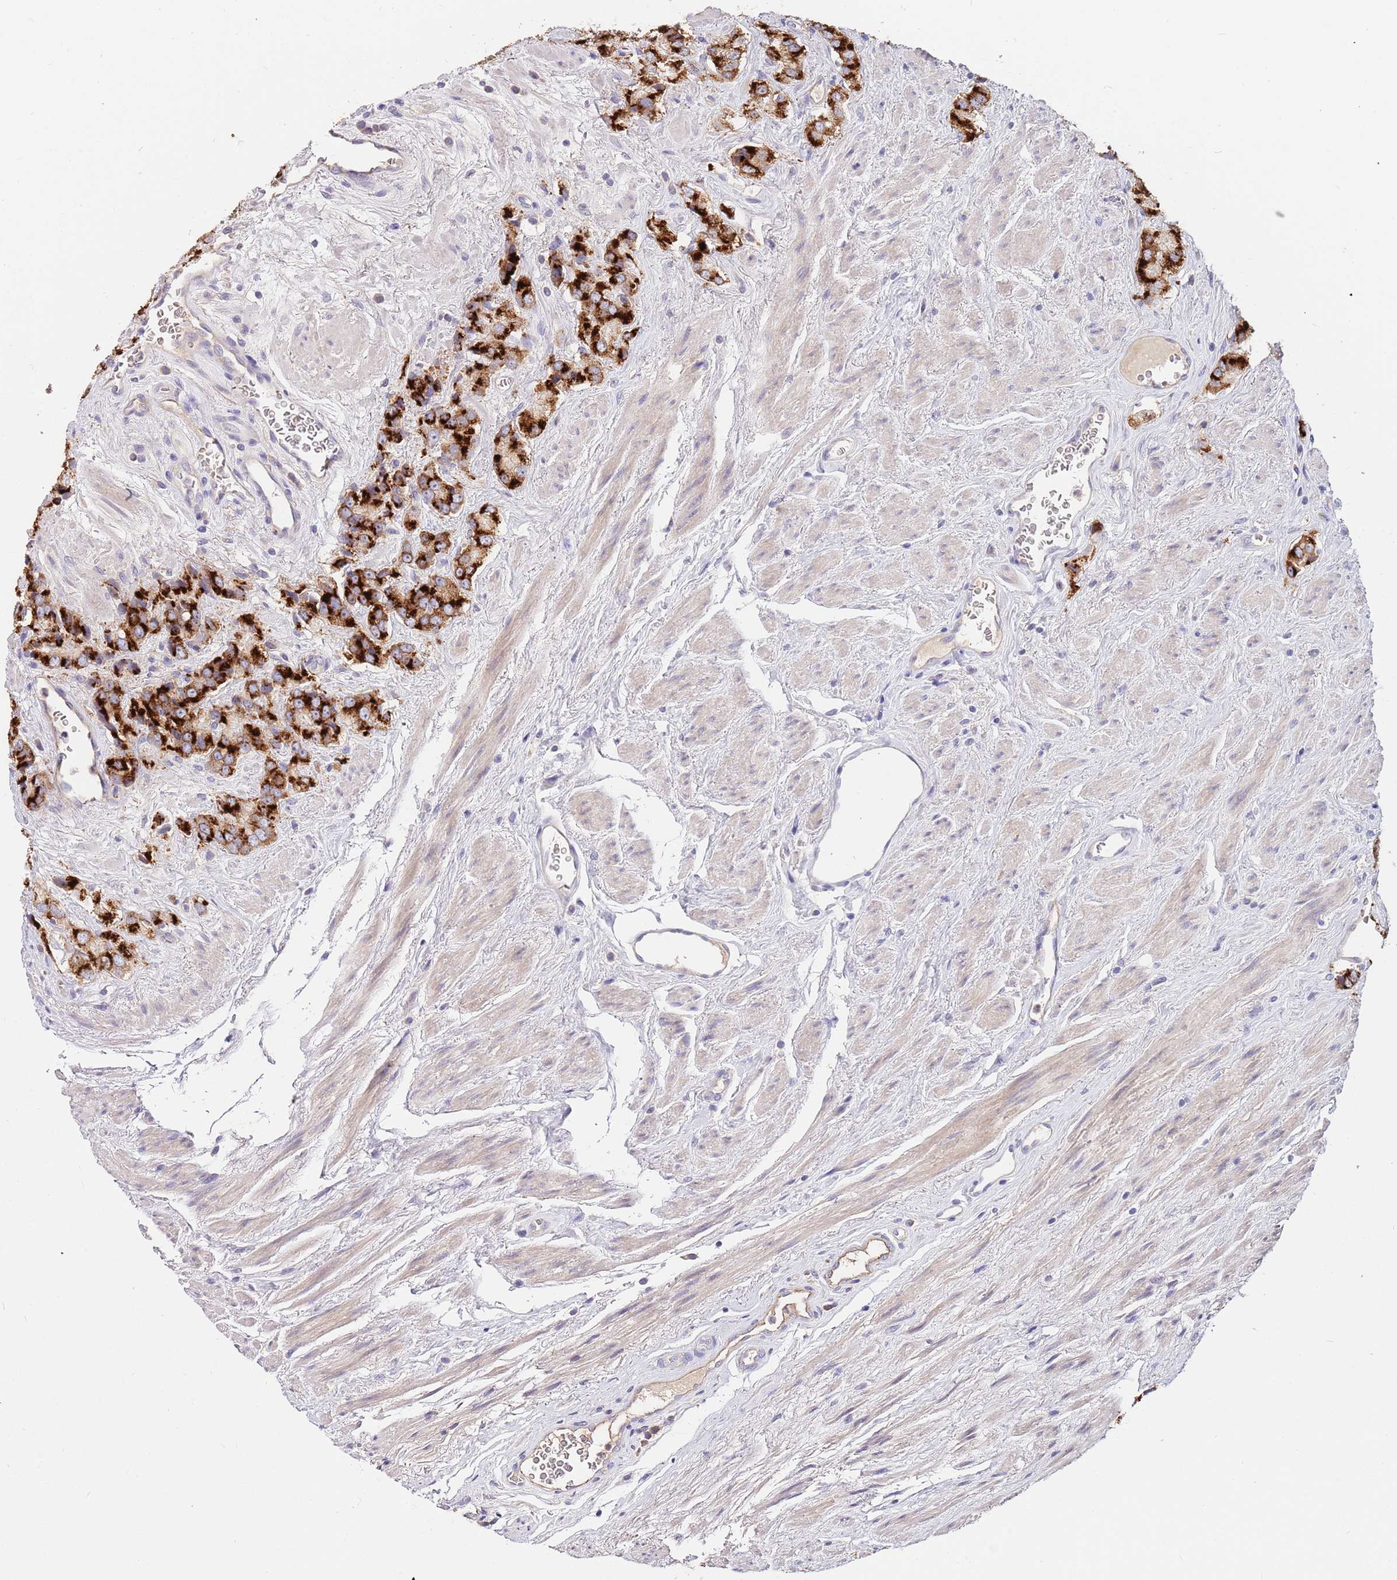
{"staining": {"intensity": "strong", "quantity": ">75%", "location": "cytoplasmic/membranous"}, "tissue": "prostate cancer", "cell_type": "Tumor cells", "image_type": "cancer", "snomed": [{"axis": "morphology", "description": "Adenocarcinoma, High grade"}, {"axis": "topography", "description": "Prostate and seminal vesicle, NOS"}], "caption": "Approximately >75% of tumor cells in human prostate high-grade adenocarcinoma reveal strong cytoplasmic/membranous protein positivity as visualized by brown immunohistochemical staining.", "gene": "BORCS5", "patient": {"sex": "male", "age": 64}}